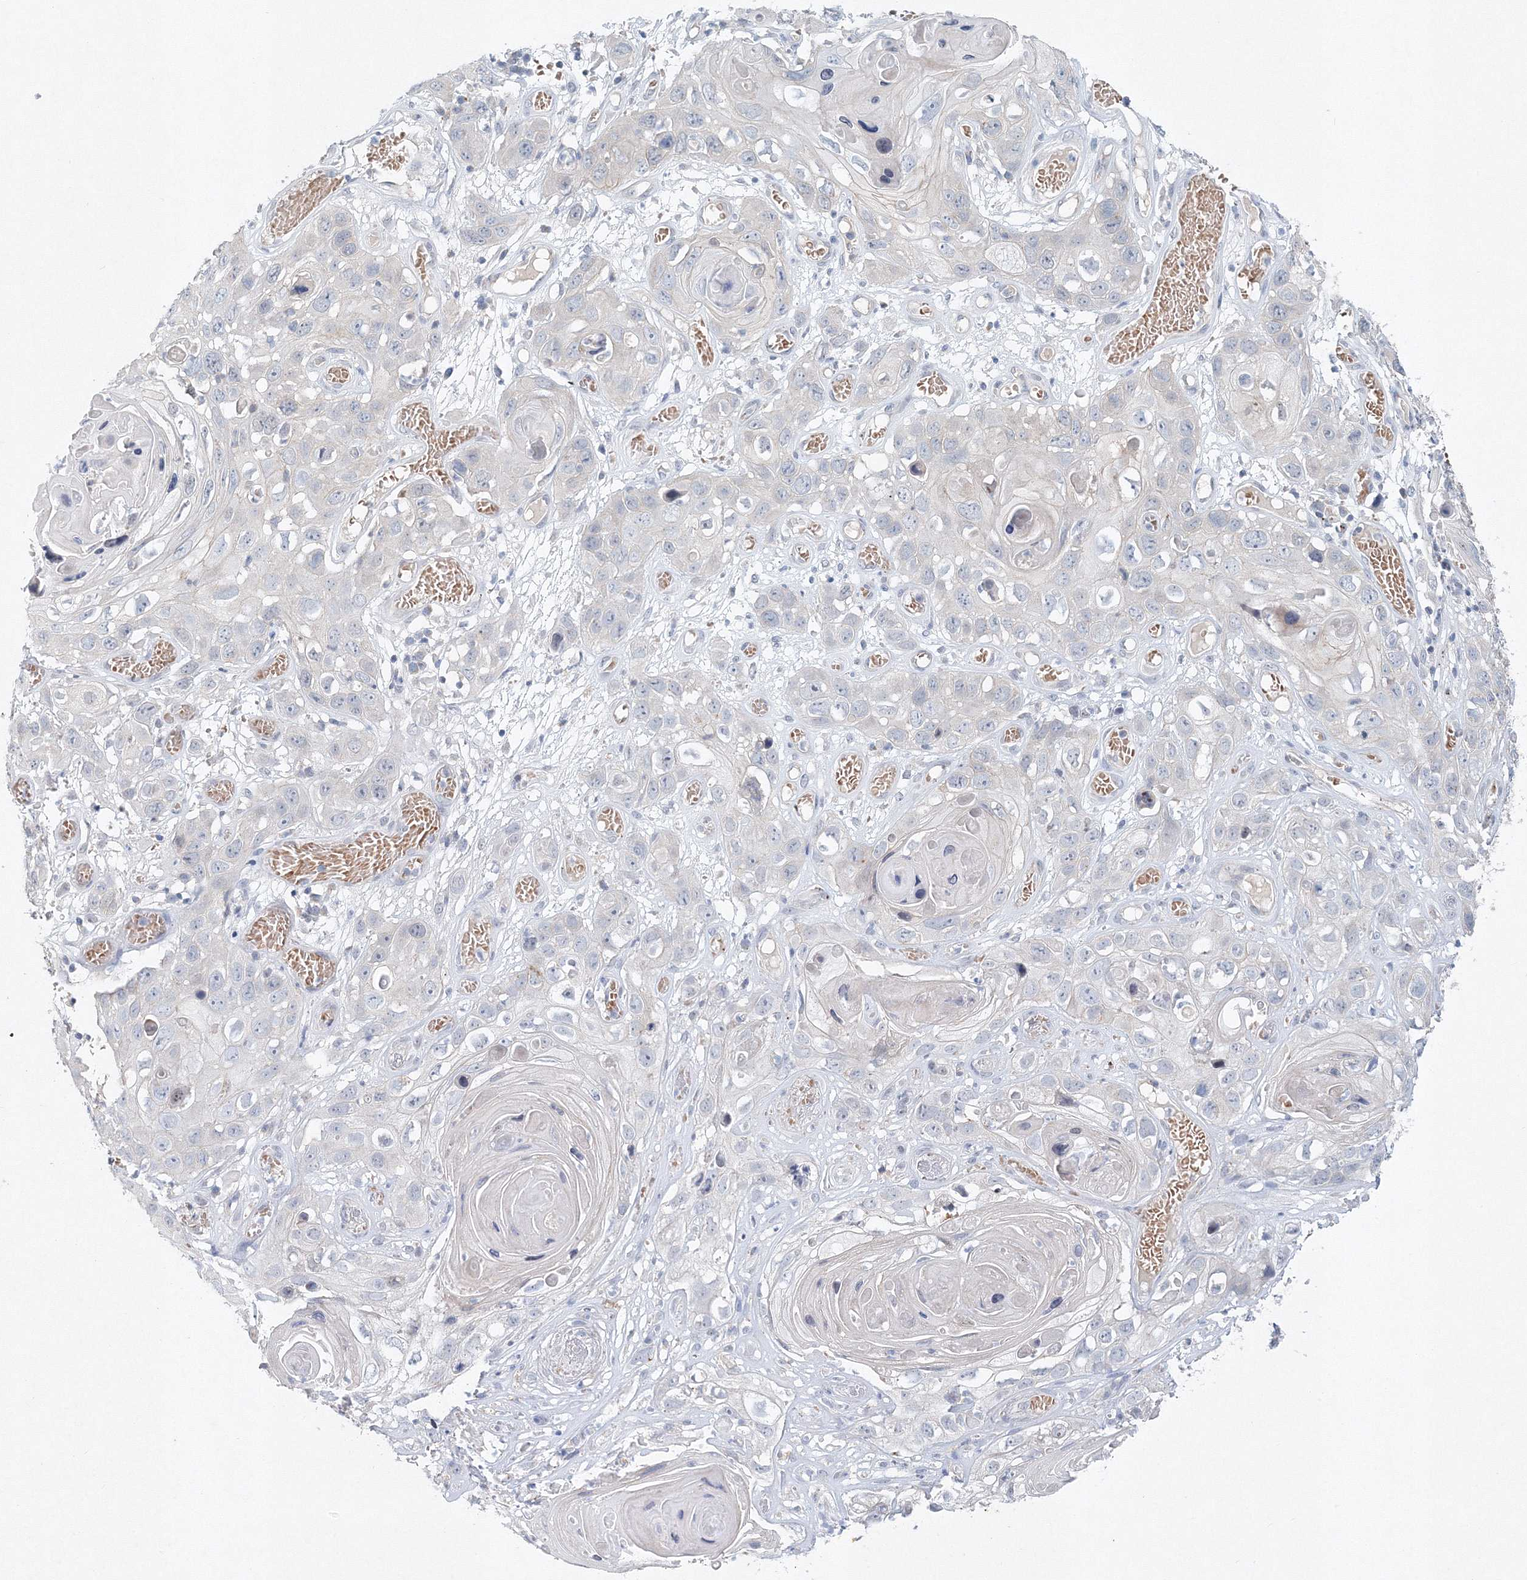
{"staining": {"intensity": "negative", "quantity": "none", "location": "none"}, "tissue": "skin cancer", "cell_type": "Tumor cells", "image_type": "cancer", "snomed": [{"axis": "morphology", "description": "Squamous cell carcinoma, NOS"}, {"axis": "topography", "description": "Skin"}], "caption": "Squamous cell carcinoma (skin) was stained to show a protein in brown. There is no significant staining in tumor cells.", "gene": "SH3BP5", "patient": {"sex": "male", "age": 55}}